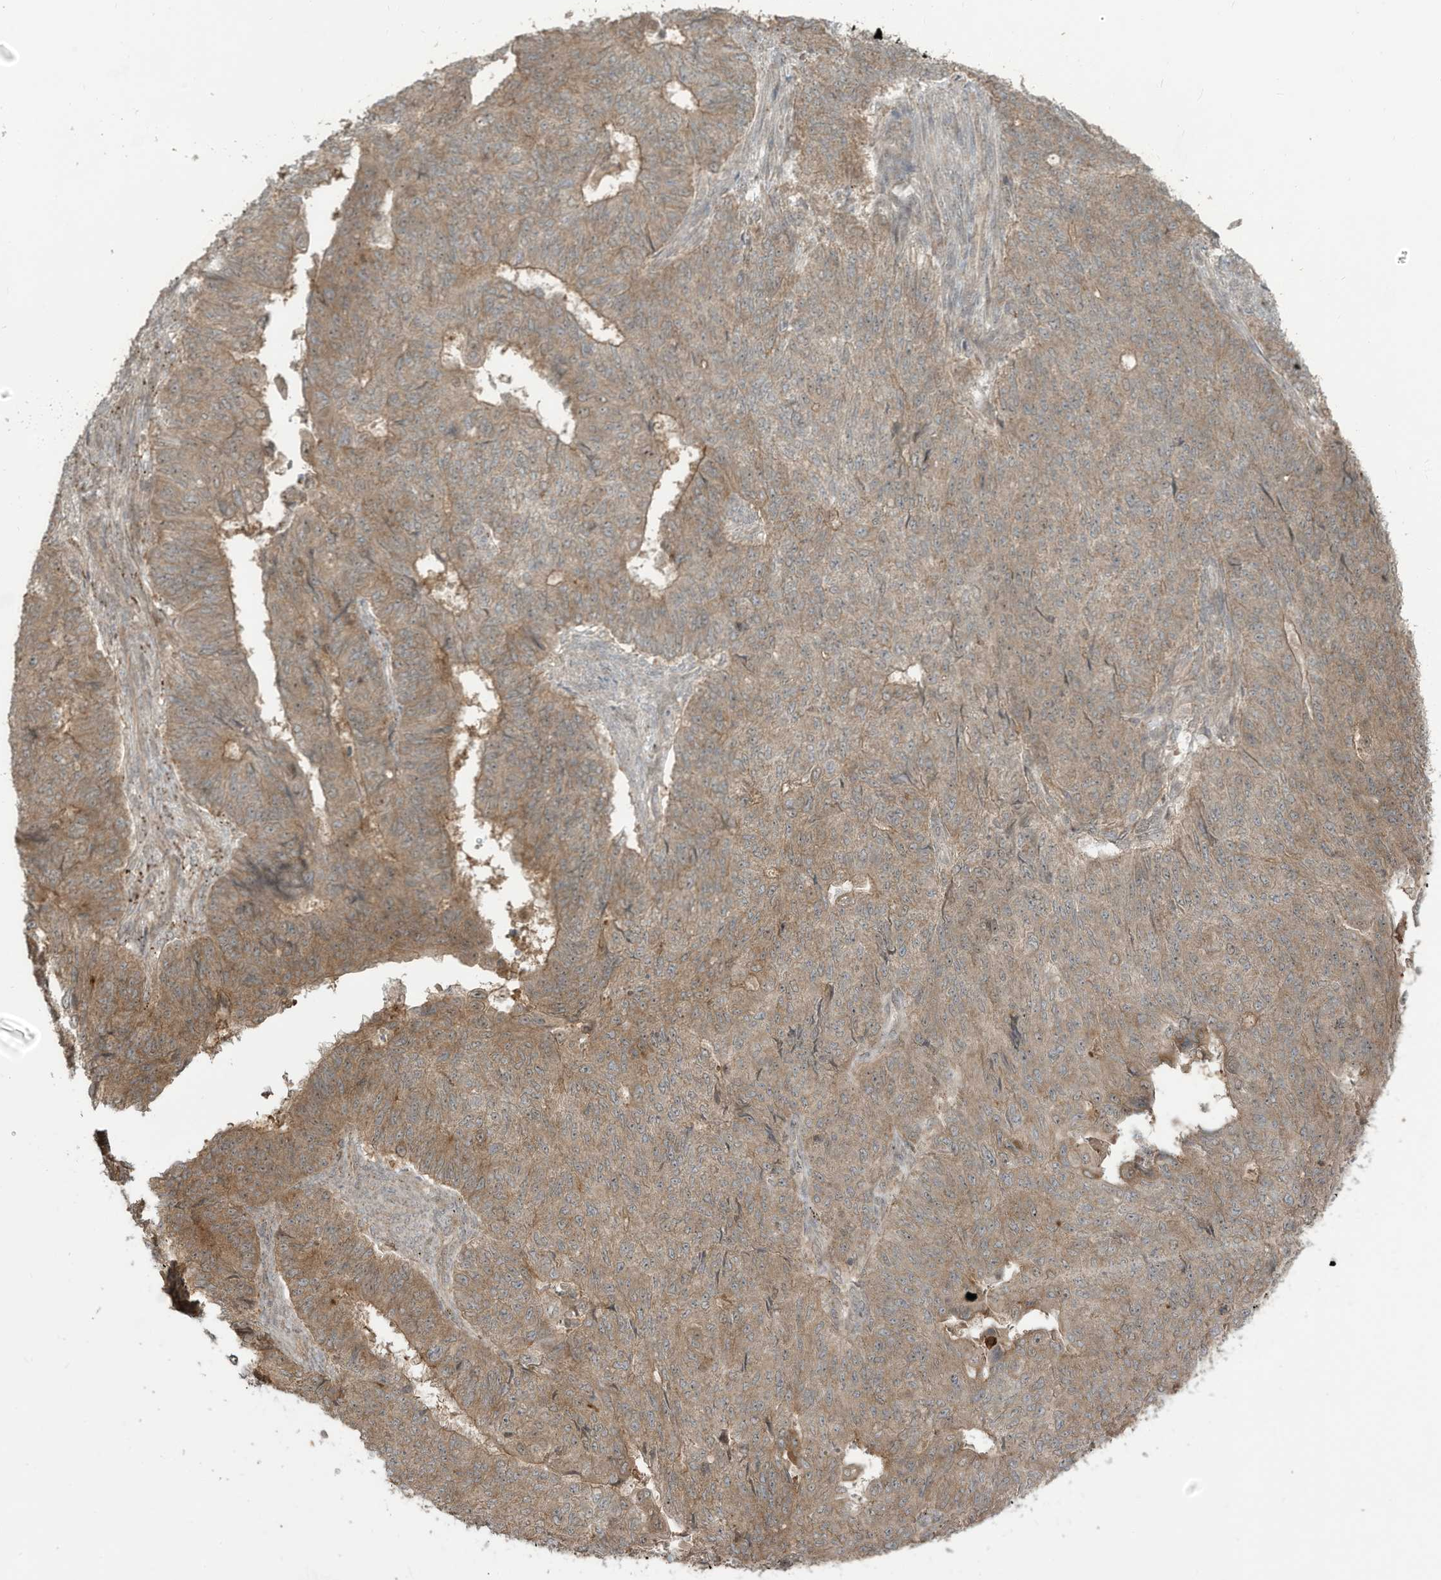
{"staining": {"intensity": "moderate", "quantity": "25%-75%", "location": "cytoplasmic/membranous"}, "tissue": "endometrial cancer", "cell_type": "Tumor cells", "image_type": "cancer", "snomed": [{"axis": "morphology", "description": "Adenocarcinoma, NOS"}, {"axis": "topography", "description": "Endometrium"}], "caption": "Immunohistochemistry micrograph of adenocarcinoma (endometrial) stained for a protein (brown), which reveals medium levels of moderate cytoplasmic/membranous staining in about 25%-75% of tumor cells.", "gene": "CARF", "patient": {"sex": "female", "age": 32}}